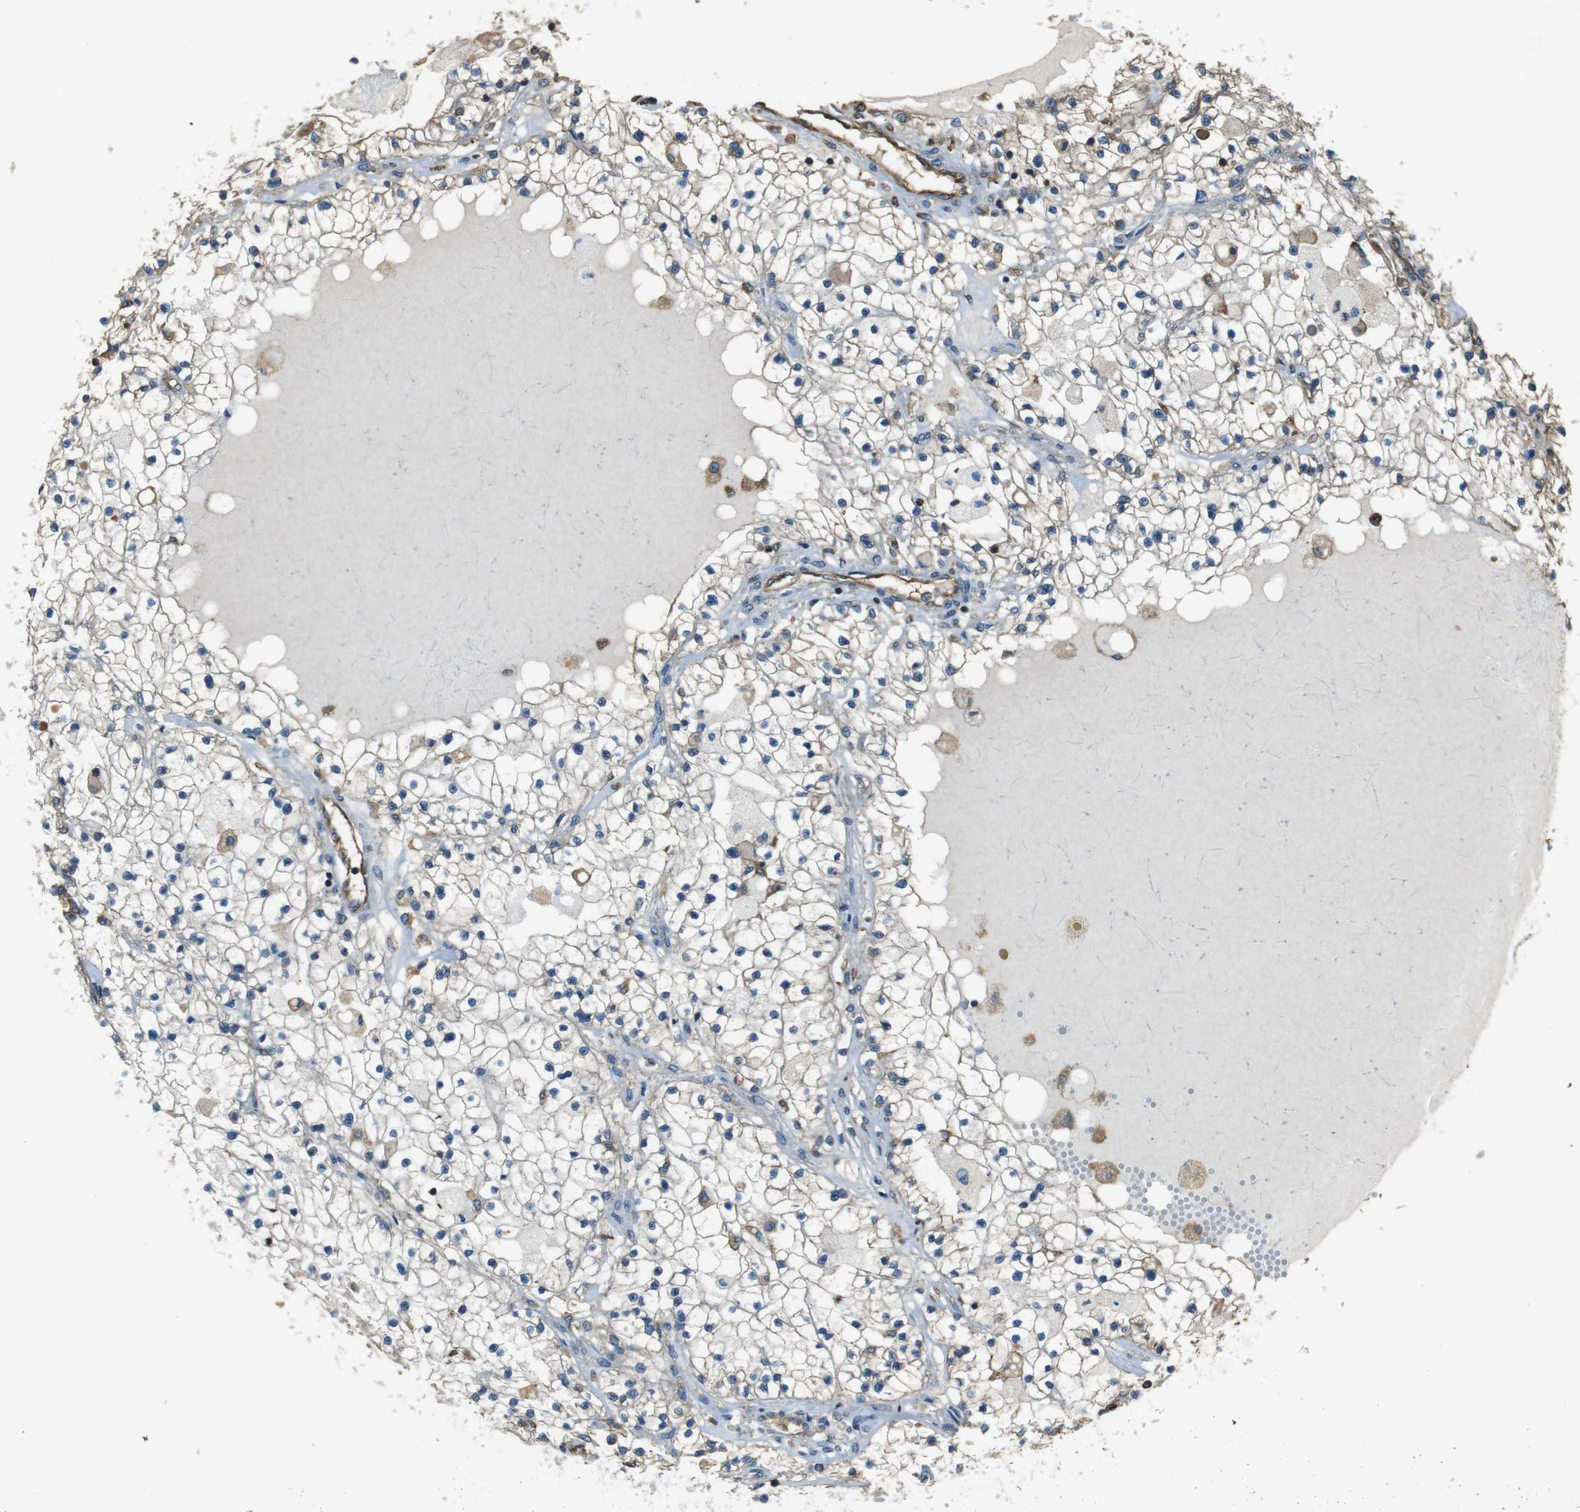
{"staining": {"intensity": "weak", "quantity": "<25%", "location": "cytoplasmic/membranous"}, "tissue": "renal cancer", "cell_type": "Tumor cells", "image_type": "cancer", "snomed": [{"axis": "morphology", "description": "Adenocarcinoma, NOS"}, {"axis": "topography", "description": "Kidney"}], "caption": "The IHC photomicrograph has no significant expression in tumor cells of adenocarcinoma (renal) tissue.", "gene": "FCAR", "patient": {"sex": "male", "age": 68}}